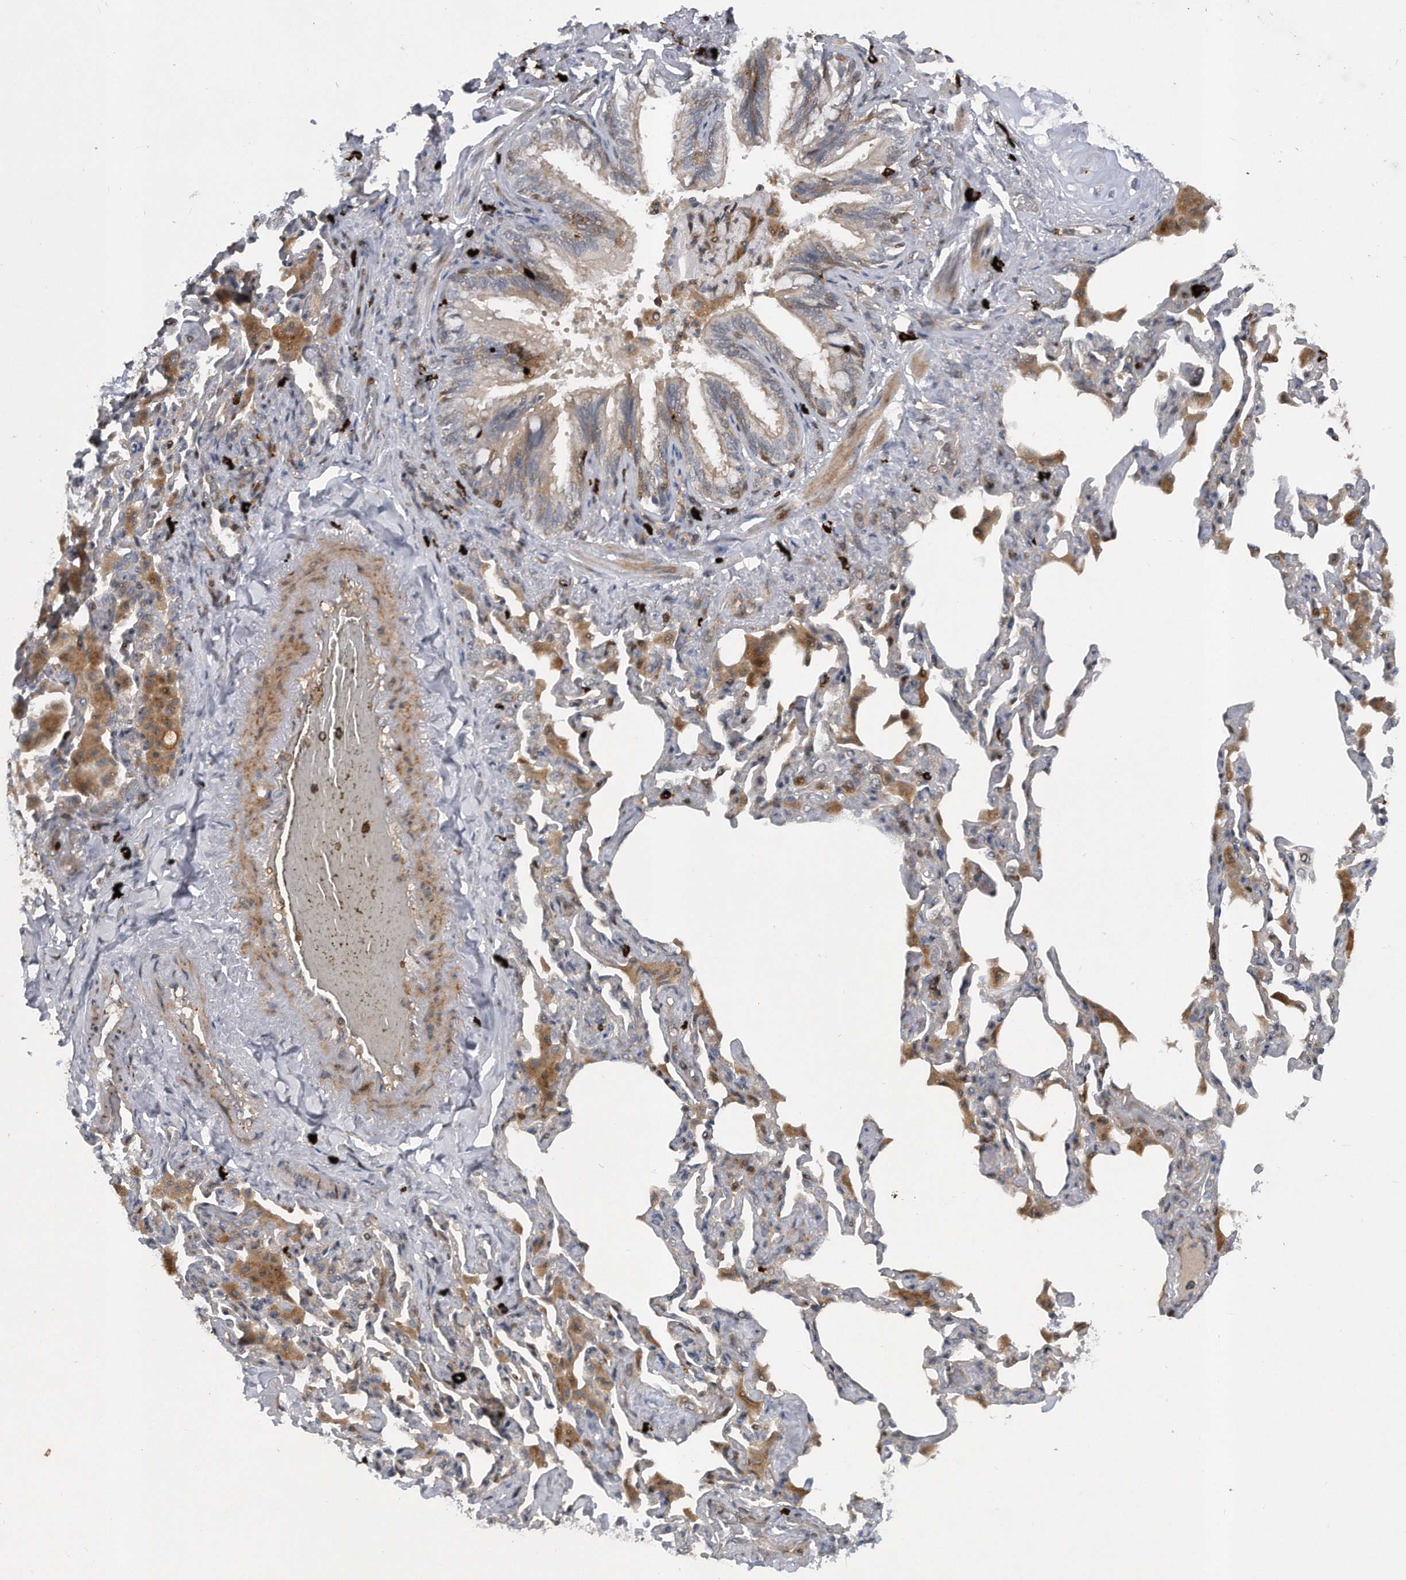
{"staining": {"intensity": "moderate", "quantity": ">75%", "location": "cytoplasmic/membranous"}, "tissue": "bronchus", "cell_type": "Respiratory epithelial cells", "image_type": "normal", "snomed": [{"axis": "morphology", "description": "Normal tissue, NOS"}, {"axis": "morphology", "description": "Inflammation, NOS"}, {"axis": "topography", "description": "Lung"}], "caption": "Protein expression analysis of normal human bronchus reveals moderate cytoplasmic/membranous positivity in about >75% of respiratory epithelial cells.", "gene": "PGBD2", "patient": {"sex": "female", "age": 46}}